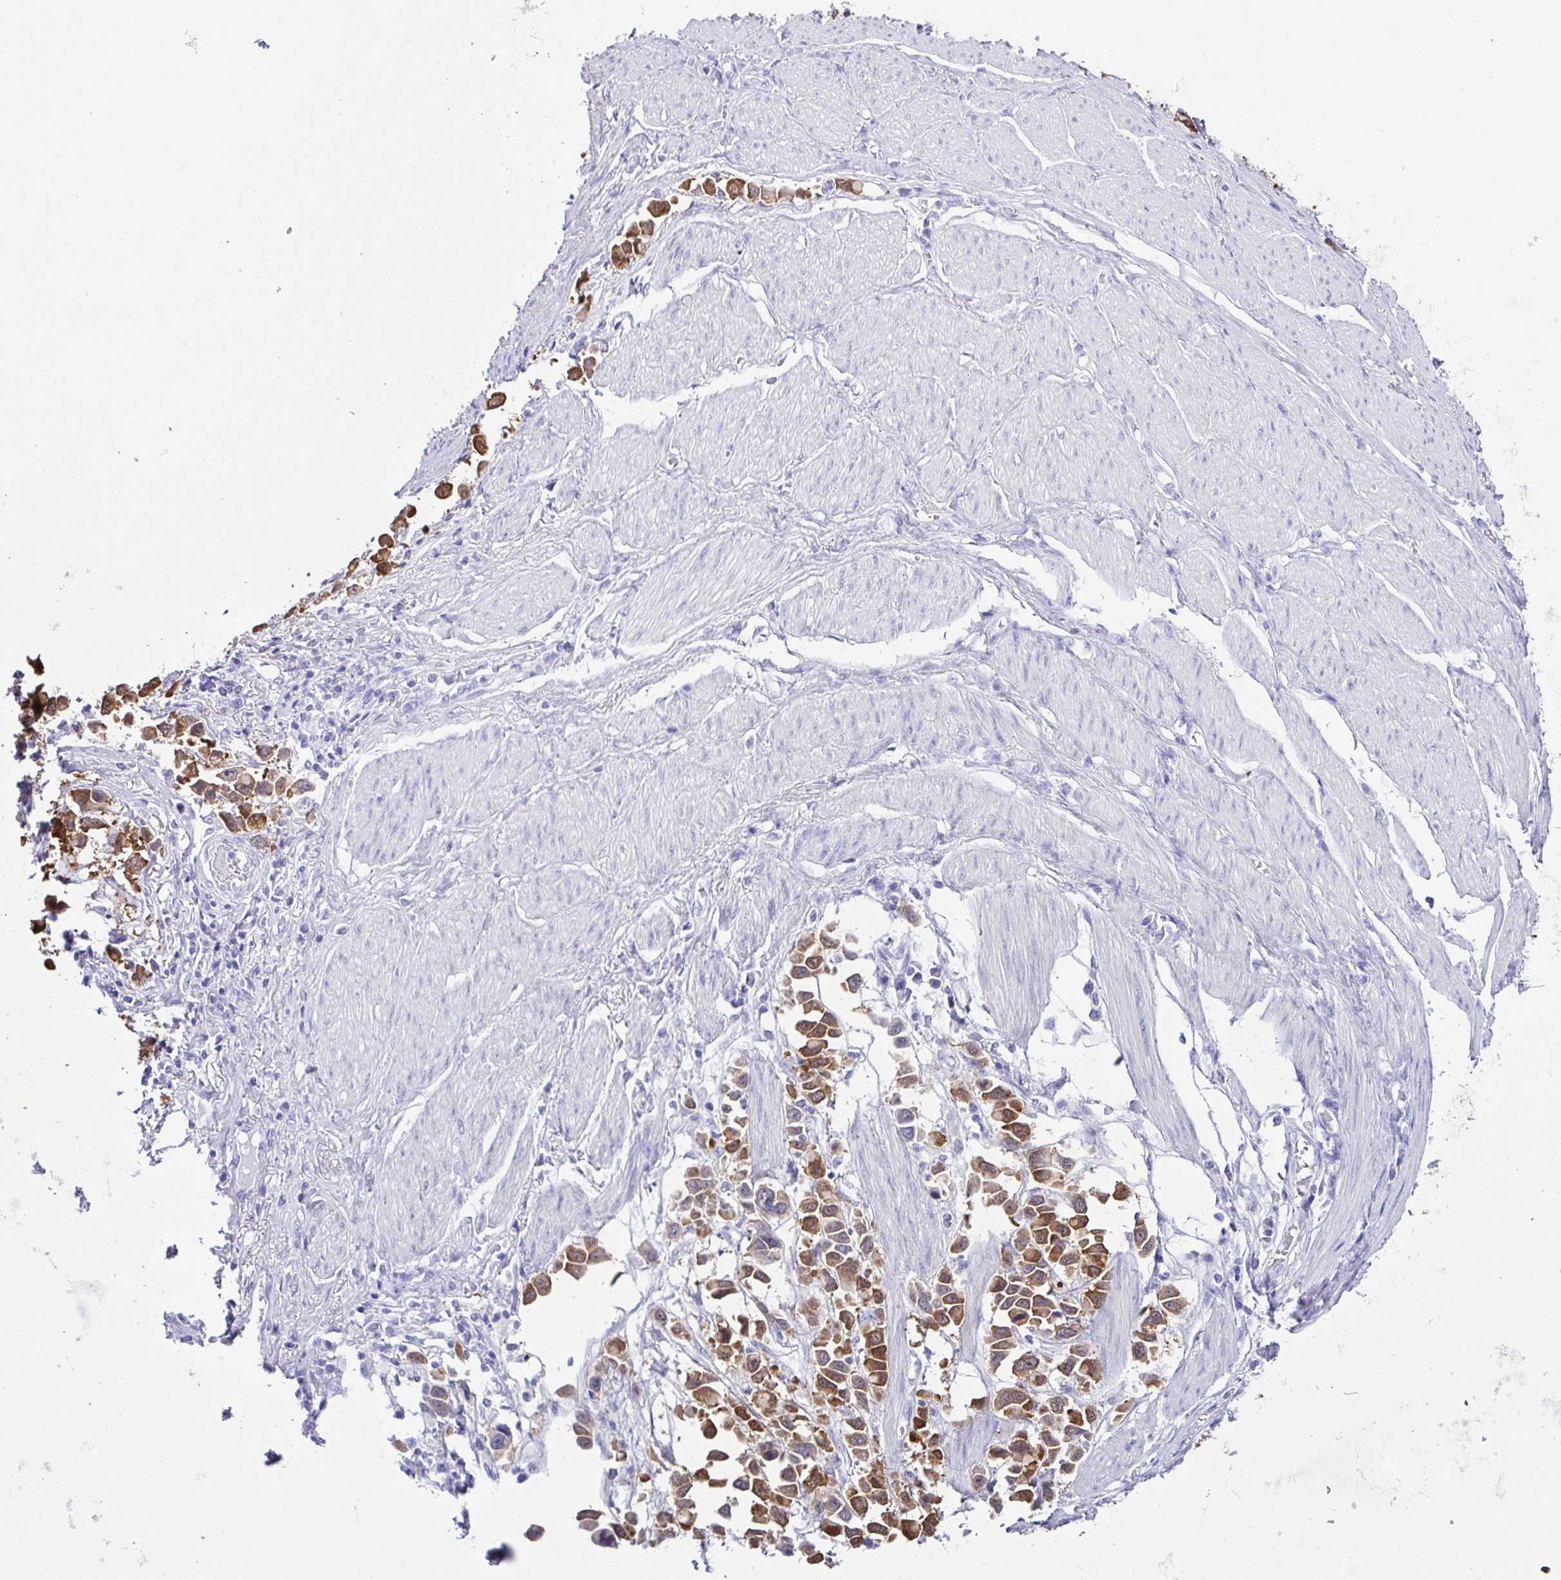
{"staining": {"intensity": "moderate", "quantity": ">75%", "location": "cytoplasmic/membranous"}, "tissue": "stomach cancer", "cell_type": "Tumor cells", "image_type": "cancer", "snomed": [{"axis": "morphology", "description": "Adenocarcinoma, NOS"}, {"axis": "topography", "description": "Stomach"}], "caption": "Tumor cells demonstrate moderate cytoplasmic/membranous staining in approximately >75% of cells in stomach cancer (adenocarcinoma).", "gene": "LGALS4", "patient": {"sex": "female", "age": 81}}